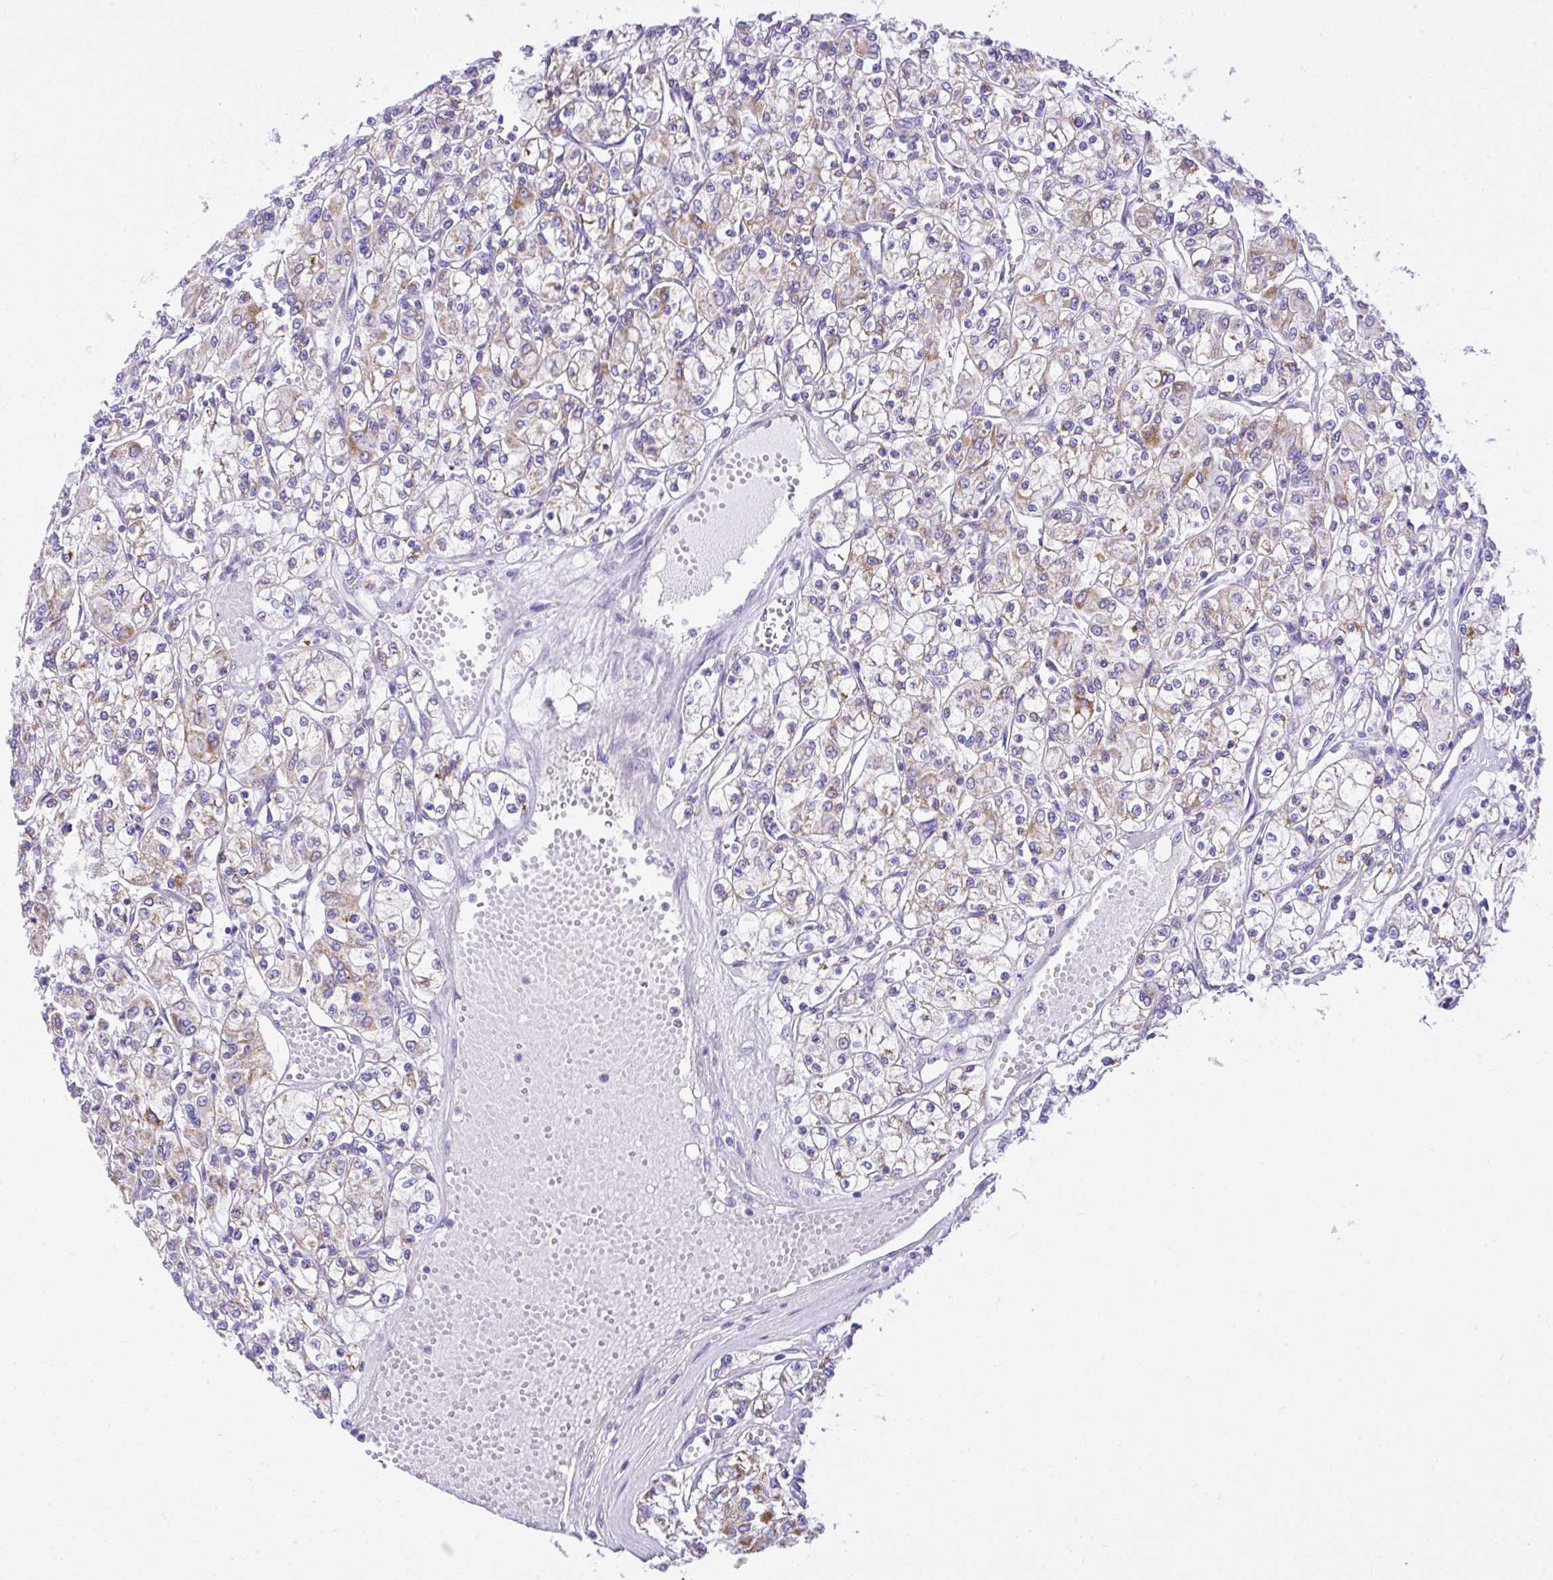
{"staining": {"intensity": "moderate", "quantity": "<25%", "location": "cytoplasmic/membranous"}, "tissue": "renal cancer", "cell_type": "Tumor cells", "image_type": "cancer", "snomed": [{"axis": "morphology", "description": "Adenocarcinoma, NOS"}, {"axis": "topography", "description": "Kidney"}], "caption": "Immunohistochemical staining of human renal adenocarcinoma shows low levels of moderate cytoplasmic/membranous protein staining in approximately <25% of tumor cells. Nuclei are stained in blue.", "gene": "SLC13A1", "patient": {"sex": "female", "age": 59}}